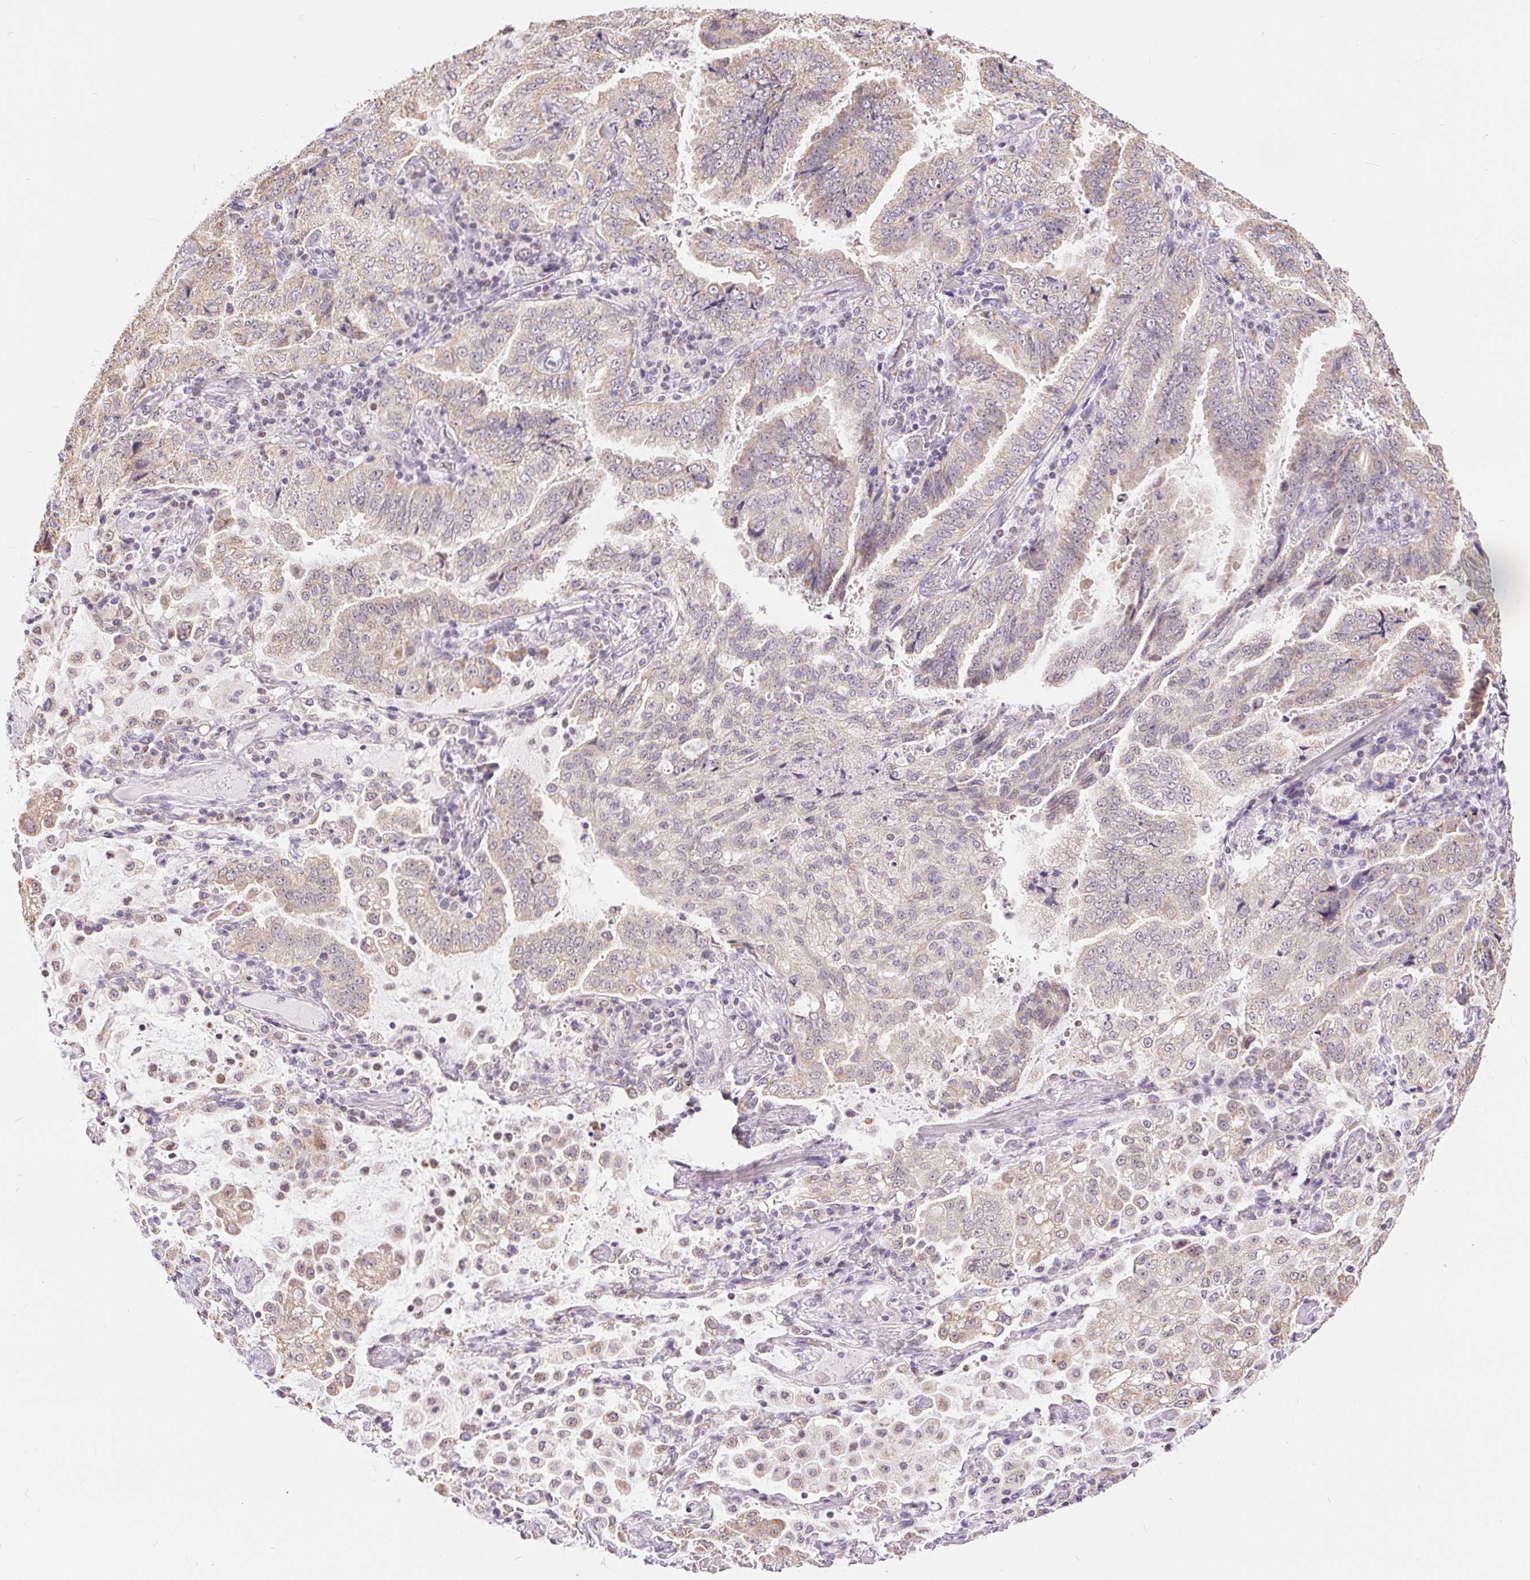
{"staining": {"intensity": "weak", "quantity": "<25%", "location": "cytoplasmic/membranous"}, "tissue": "lung cancer", "cell_type": "Tumor cells", "image_type": "cancer", "snomed": [{"axis": "morphology", "description": "Aneuploidy"}, {"axis": "morphology", "description": "Adenocarcinoma, NOS"}, {"axis": "morphology", "description": "Adenocarcinoma, metastatic, NOS"}, {"axis": "topography", "description": "Lymph node"}, {"axis": "topography", "description": "Lung"}], "caption": "This is a micrograph of IHC staining of metastatic adenocarcinoma (lung), which shows no expression in tumor cells.", "gene": "POU2F2", "patient": {"sex": "female", "age": 48}}